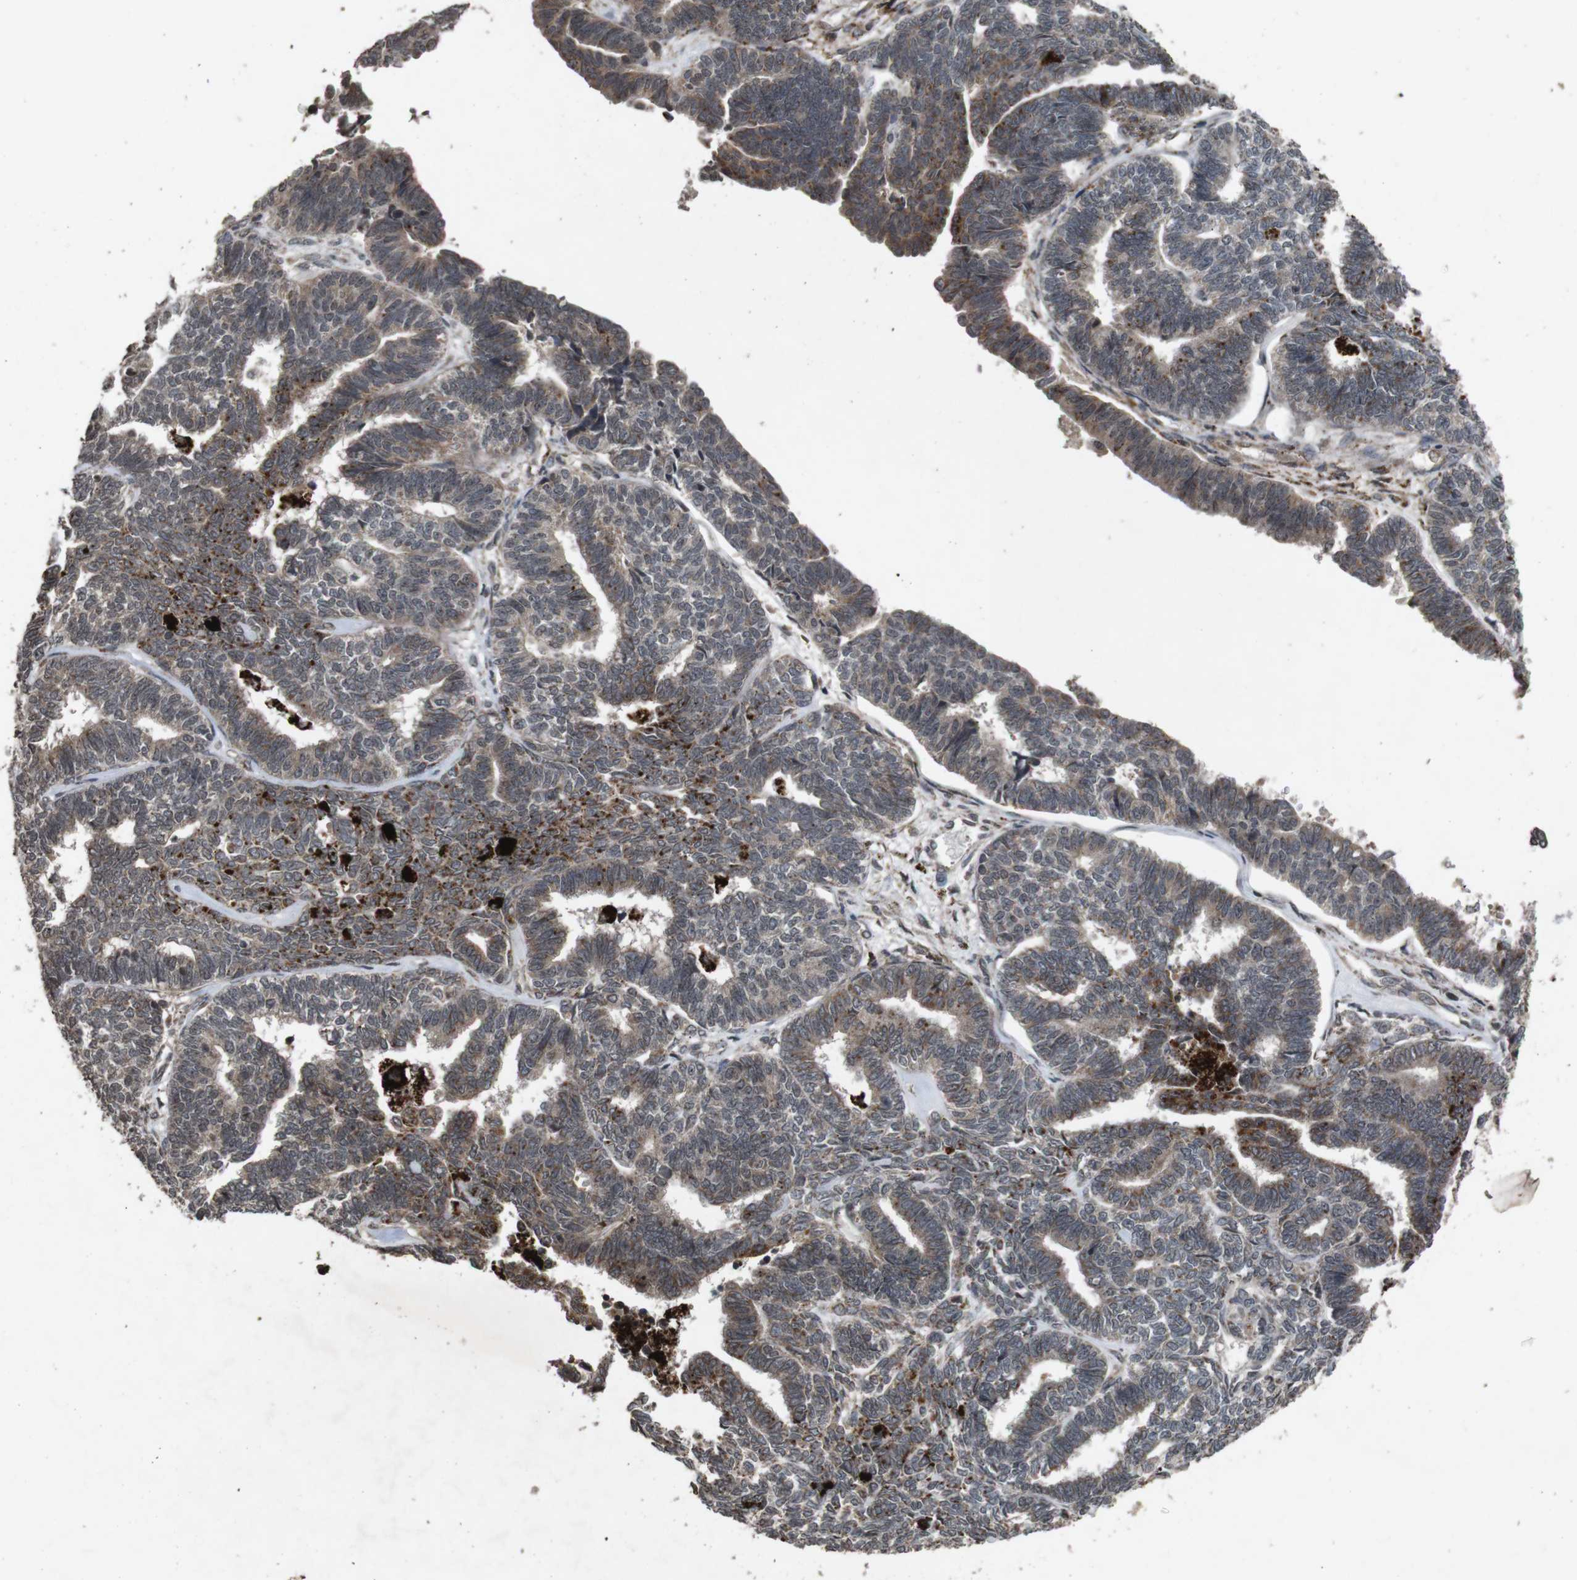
{"staining": {"intensity": "moderate", "quantity": "25%-75%", "location": "cytoplasmic/membranous"}, "tissue": "endometrial cancer", "cell_type": "Tumor cells", "image_type": "cancer", "snomed": [{"axis": "morphology", "description": "Adenocarcinoma, NOS"}, {"axis": "topography", "description": "Endometrium"}], "caption": "This is an image of immunohistochemistry staining of adenocarcinoma (endometrial), which shows moderate staining in the cytoplasmic/membranous of tumor cells.", "gene": "SORL1", "patient": {"sex": "female", "age": 70}}